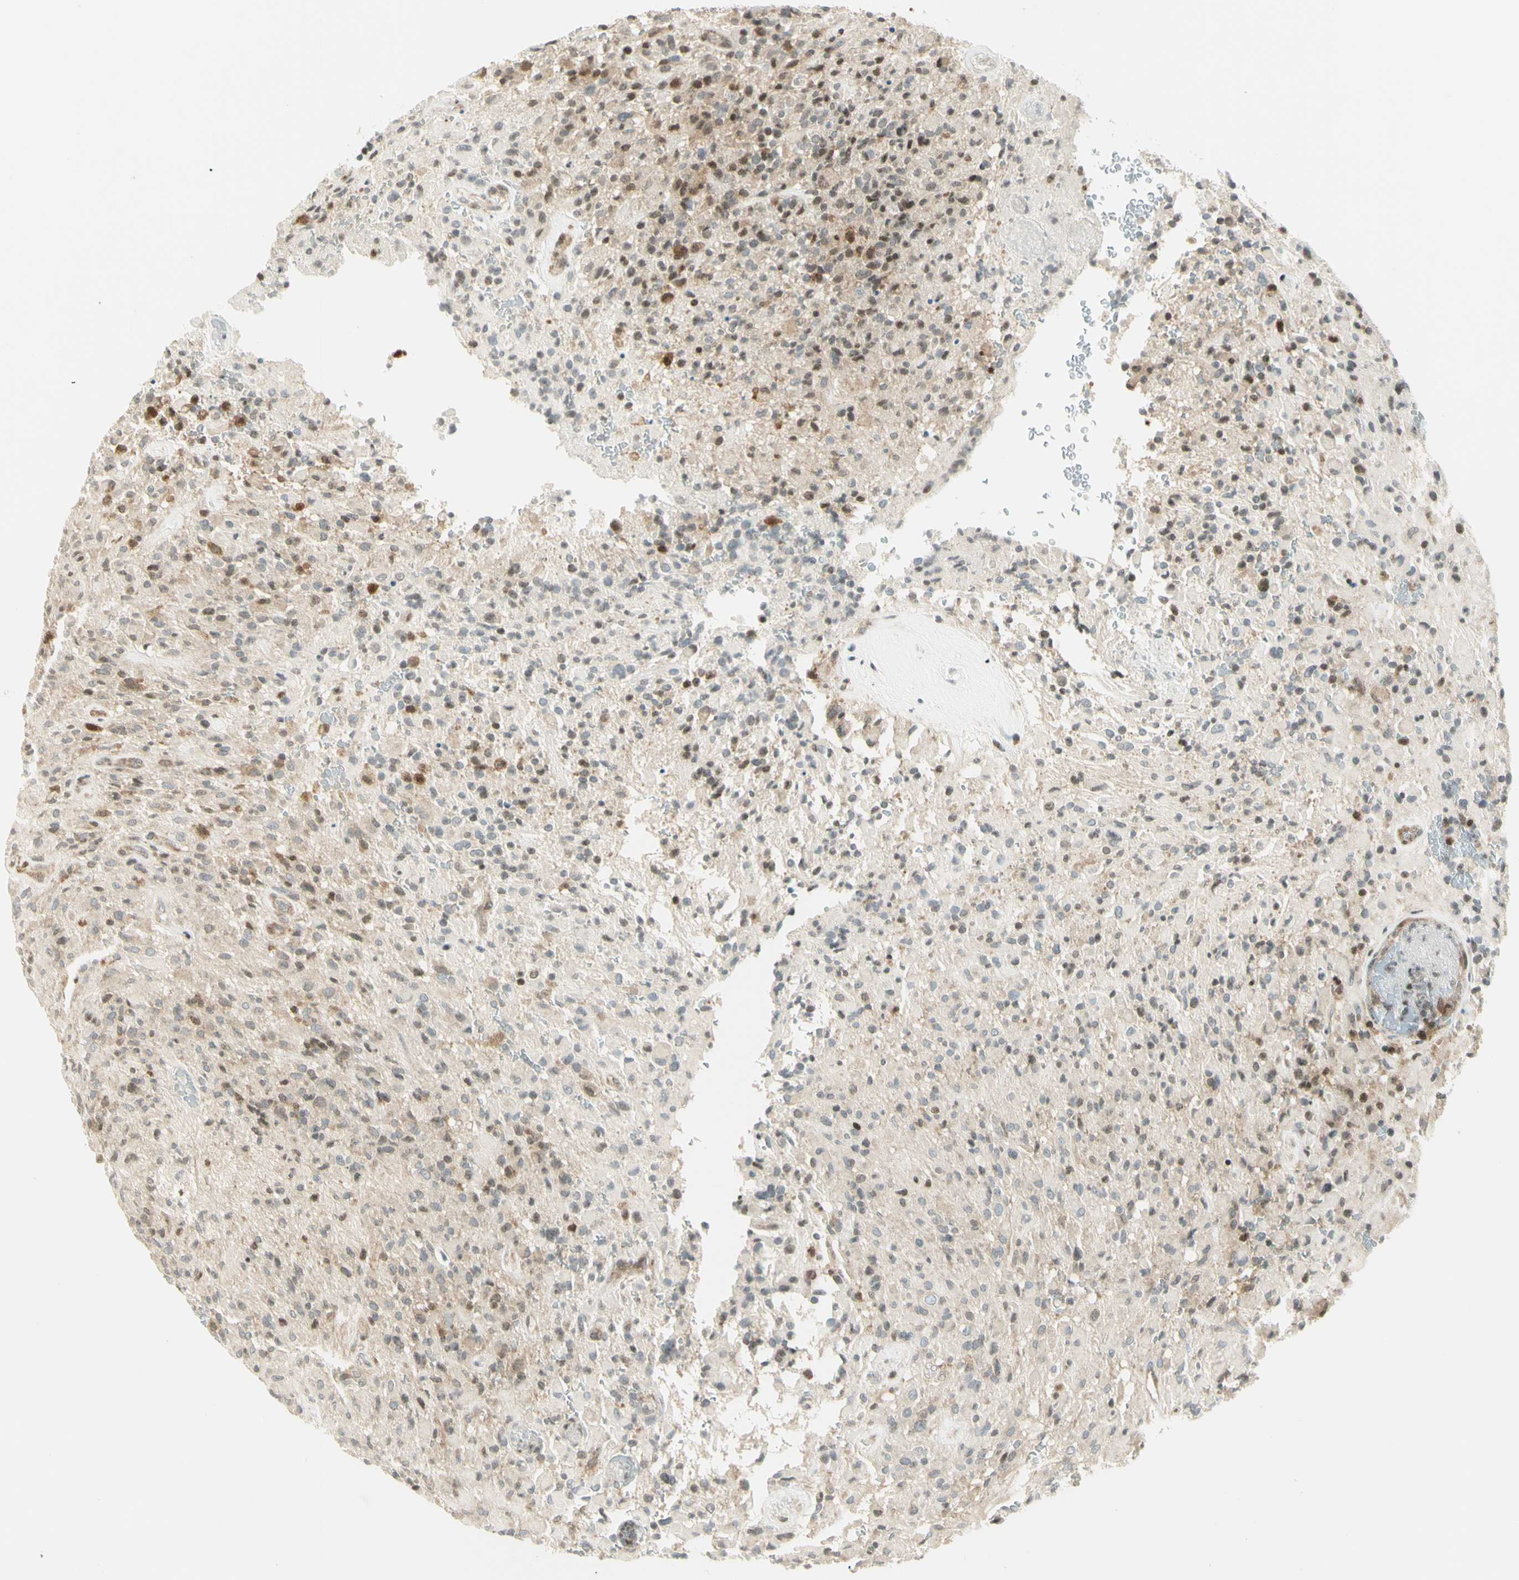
{"staining": {"intensity": "weak", "quantity": "25%-75%", "location": "nuclear"}, "tissue": "glioma", "cell_type": "Tumor cells", "image_type": "cancer", "snomed": [{"axis": "morphology", "description": "Glioma, malignant, High grade"}, {"axis": "topography", "description": "Brain"}], "caption": "Tumor cells exhibit low levels of weak nuclear staining in approximately 25%-75% of cells in glioma.", "gene": "TPT1", "patient": {"sex": "male", "age": 71}}